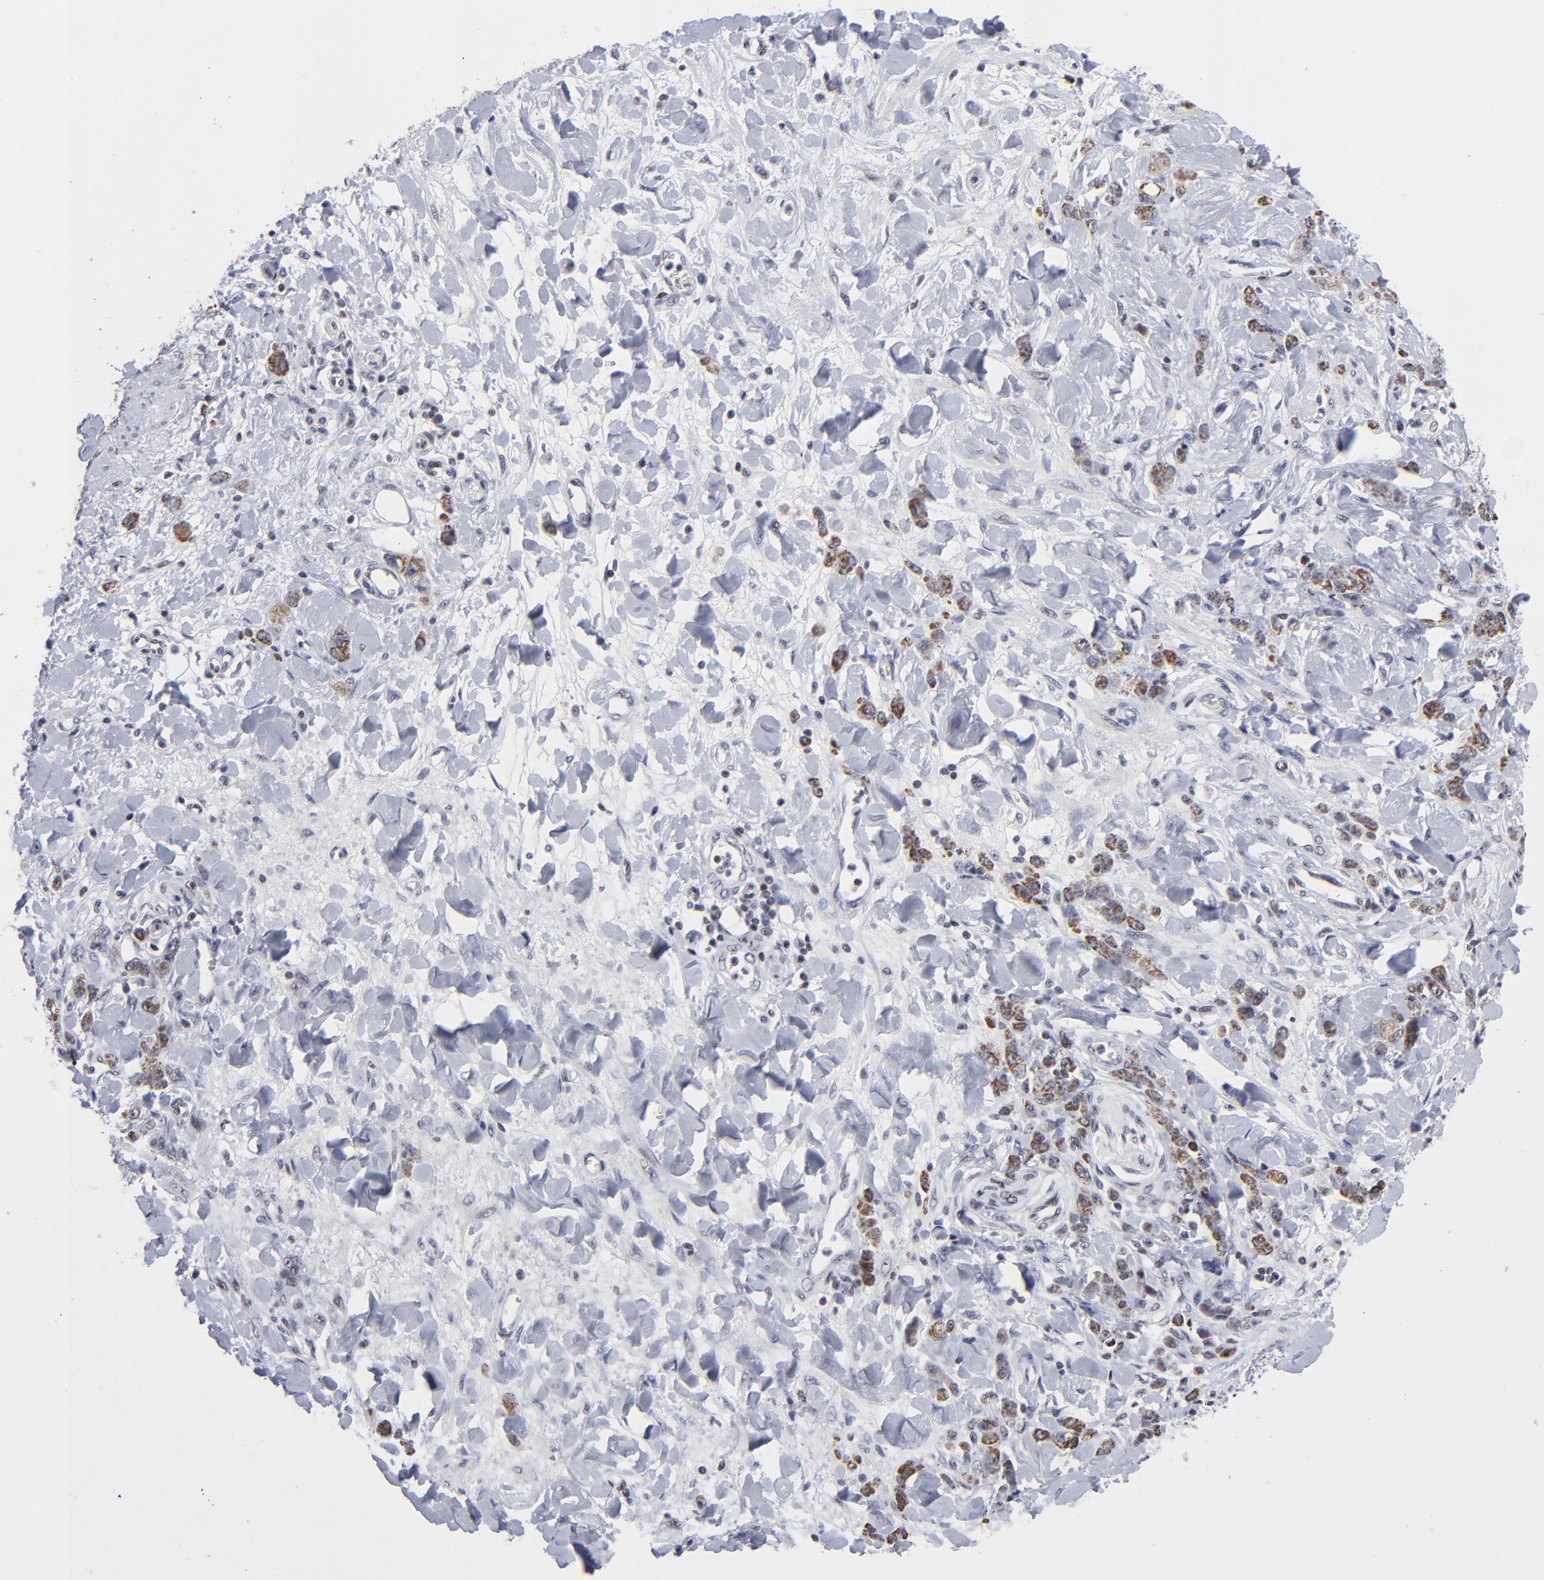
{"staining": {"intensity": "moderate", "quantity": ">75%", "location": "cytoplasmic/membranous"}, "tissue": "stomach cancer", "cell_type": "Tumor cells", "image_type": "cancer", "snomed": [{"axis": "morphology", "description": "Normal tissue, NOS"}, {"axis": "morphology", "description": "Adenocarcinoma, NOS"}, {"axis": "topography", "description": "Stomach"}], "caption": "Immunohistochemical staining of human stomach cancer reveals medium levels of moderate cytoplasmic/membranous protein expression in about >75% of tumor cells.", "gene": "SP2", "patient": {"sex": "male", "age": 82}}